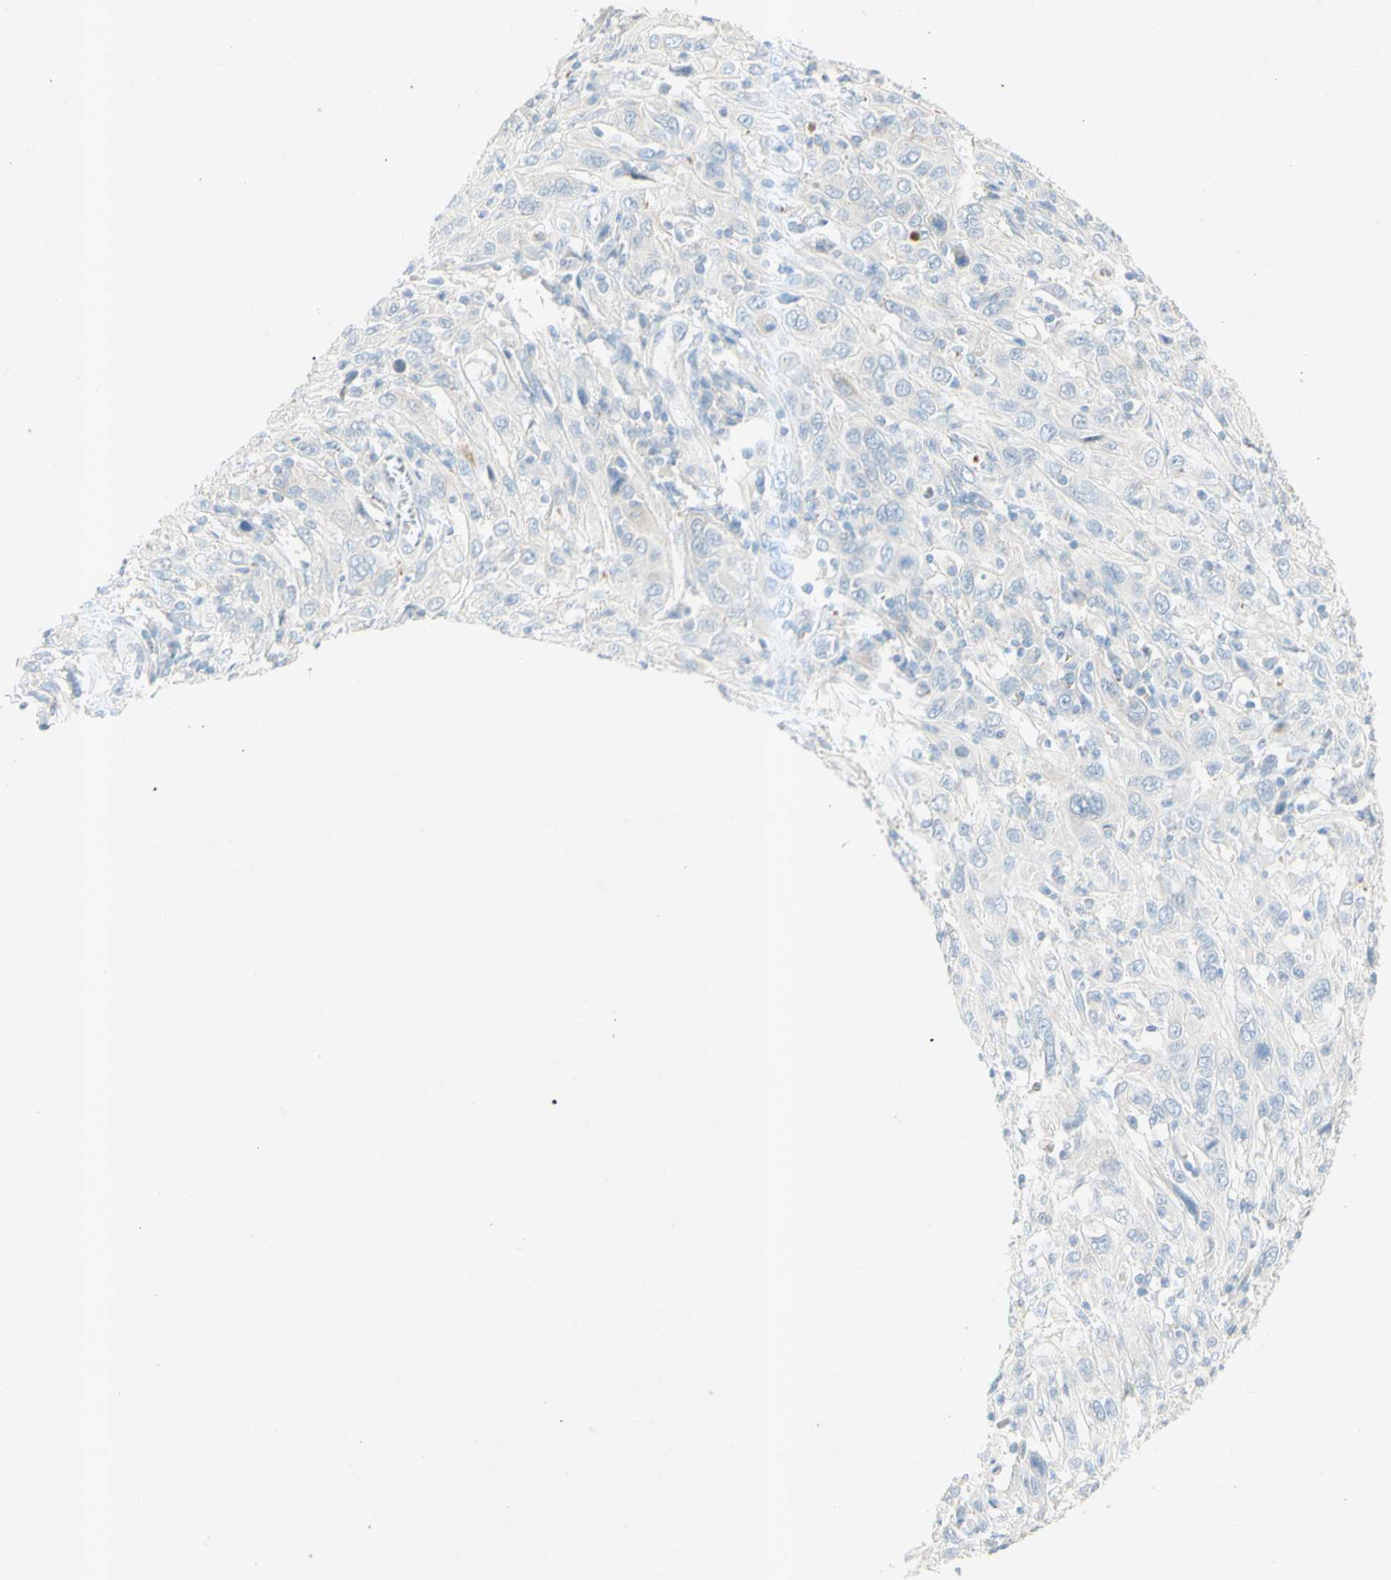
{"staining": {"intensity": "negative", "quantity": "none", "location": "none"}, "tissue": "cervical cancer", "cell_type": "Tumor cells", "image_type": "cancer", "snomed": [{"axis": "morphology", "description": "Squamous cell carcinoma, NOS"}, {"axis": "topography", "description": "Cervix"}], "caption": "IHC of human cervical squamous cell carcinoma exhibits no expression in tumor cells.", "gene": "GDF15", "patient": {"sex": "female", "age": 46}}